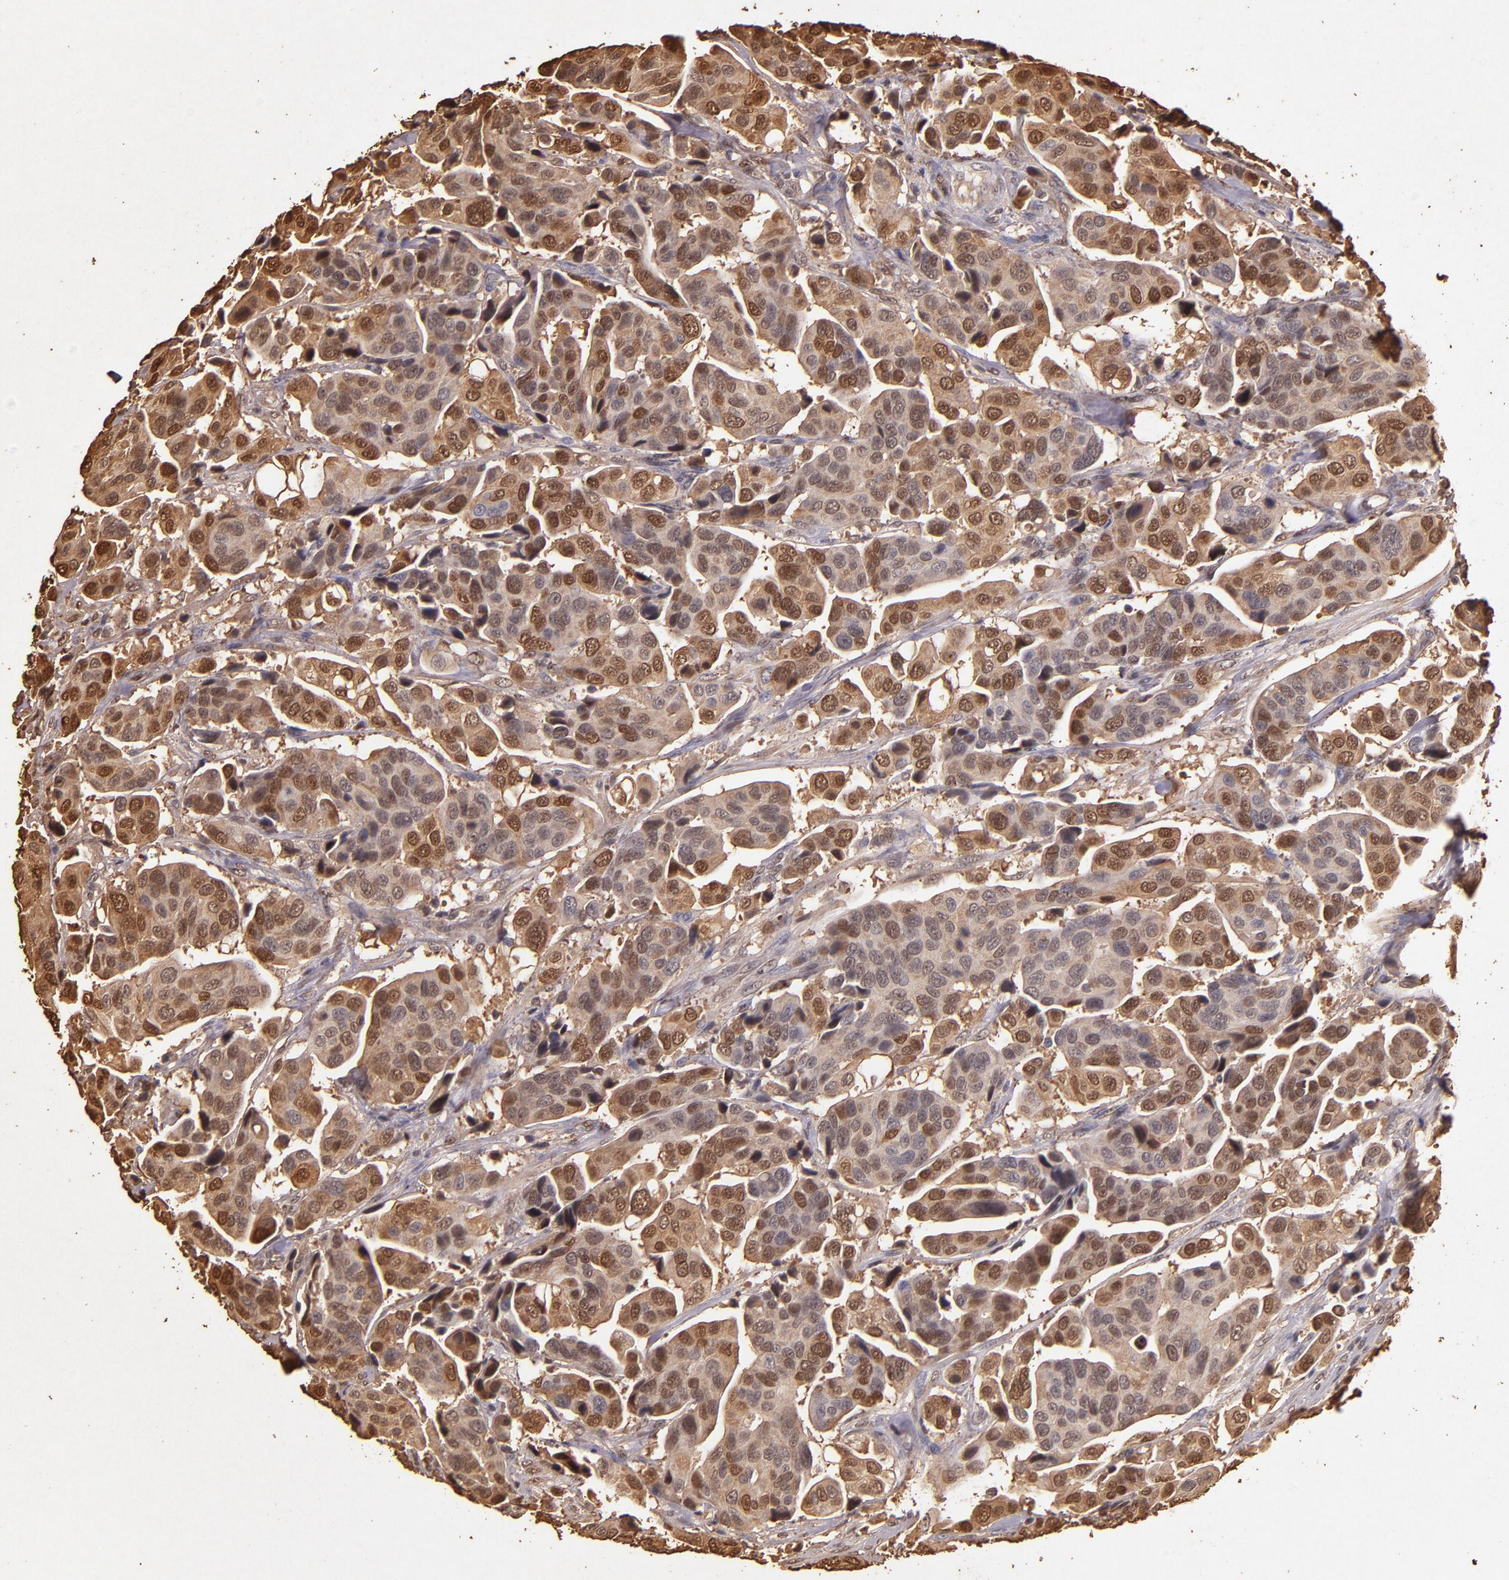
{"staining": {"intensity": "moderate", "quantity": ">75%", "location": "cytoplasmic/membranous,nuclear"}, "tissue": "urothelial cancer", "cell_type": "Tumor cells", "image_type": "cancer", "snomed": [{"axis": "morphology", "description": "Adenocarcinoma, NOS"}, {"axis": "topography", "description": "Urinary bladder"}], "caption": "This is an image of immunohistochemistry staining of adenocarcinoma, which shows moderate positivity in the cytoplasmic/membranous and nuclear of tumor cells.", "gene": "S100A6", "patient": {"sex": "male", "age": 61}}